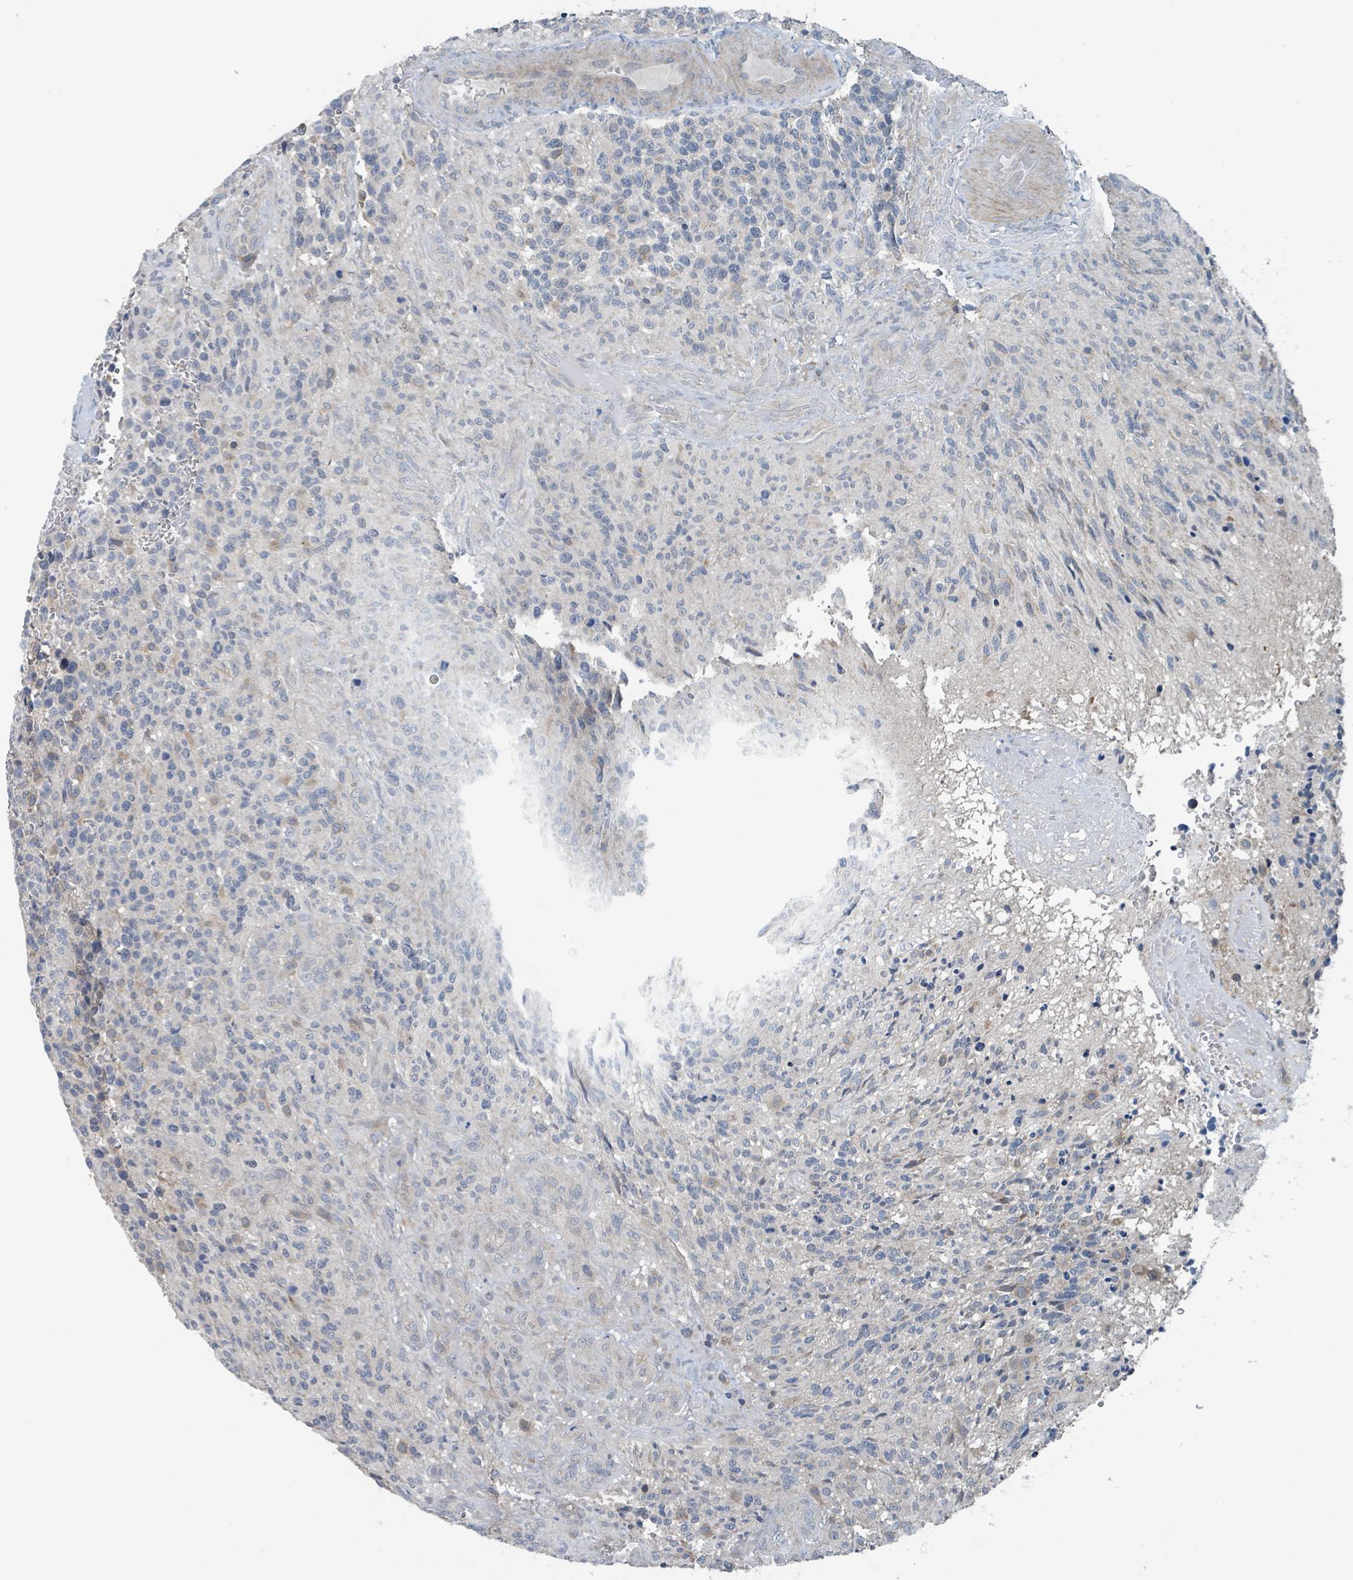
{"staining": {"intensity": "negative", "quantity": "none", "location": "none"}, "tissue": "glioma", "cell_type": "Tumor cells", "image_type": "cancer", "snomed": [{"axis": "morphology", "description": "Glioma, malignant, High grade"}, {"axis": "topography", "description": "Brain"}], "caption": "A micrograph of human malignant glioma (high-grade) is negative for staining in tumor cells.", "gene": "ACBD4", "patient": {"sex": "male", "age": 36}}